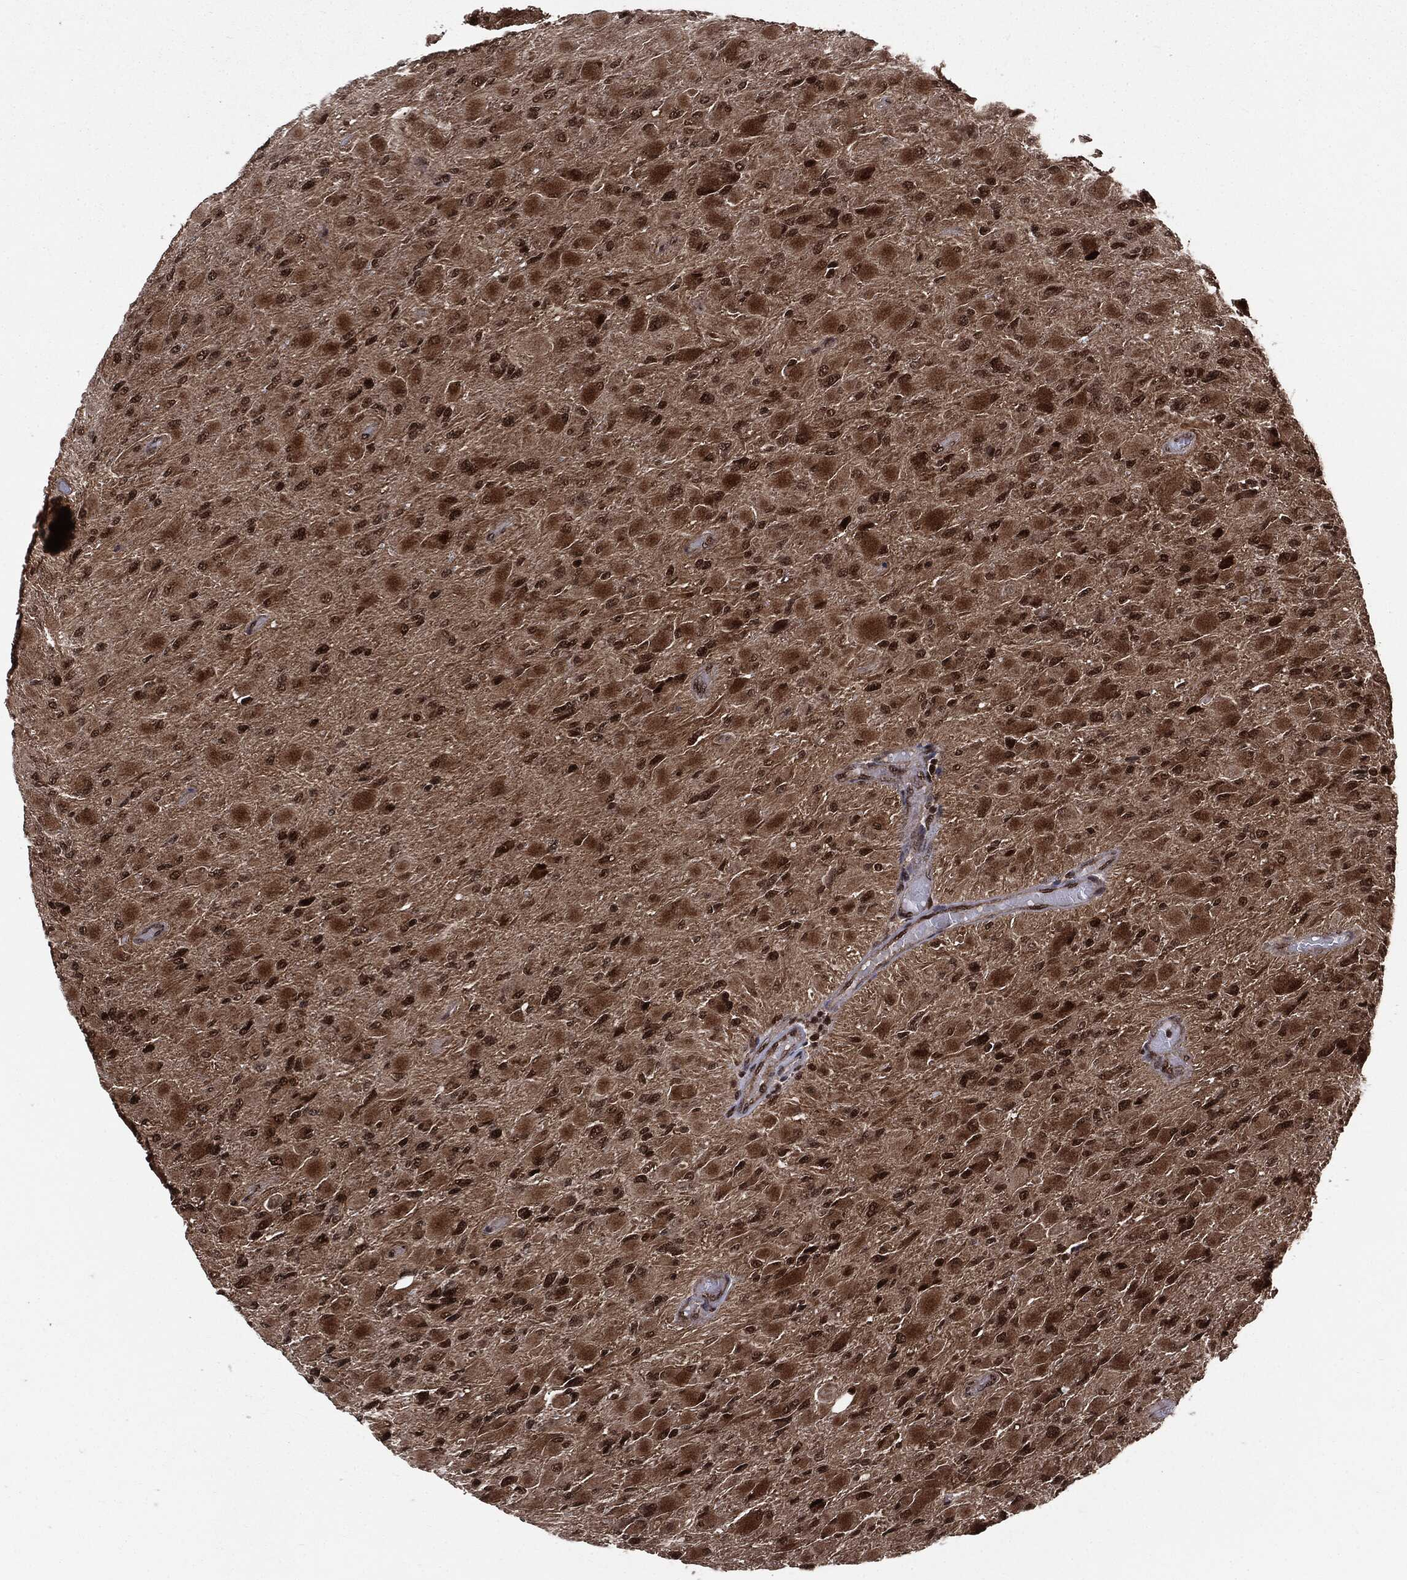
{"staining": {"intensity": "strong", "quantity": "25%-75%", "location": "cytoplasmic/membranous,nuclear"}, "tissue": "glioma", "cell_type": "Tumor cells", "image_type": "cancer", "snomed": [{"axis": "morphology", "description": "Glioma, malignant, High grade"}, {"axis": "topography", "description": "Cerebral cortex"}], "caption": "Immunohistochemistry (IHC) photomicrograph of high-grade glioma (malignant) stained for a protein (brown), which reveals high levels of strong cytoplasmic/membranous and nuclear positivity in about 25%-75% of tumor cells.", "gene": "PTPA", "patient": {"sex": "female", "age": 36}}